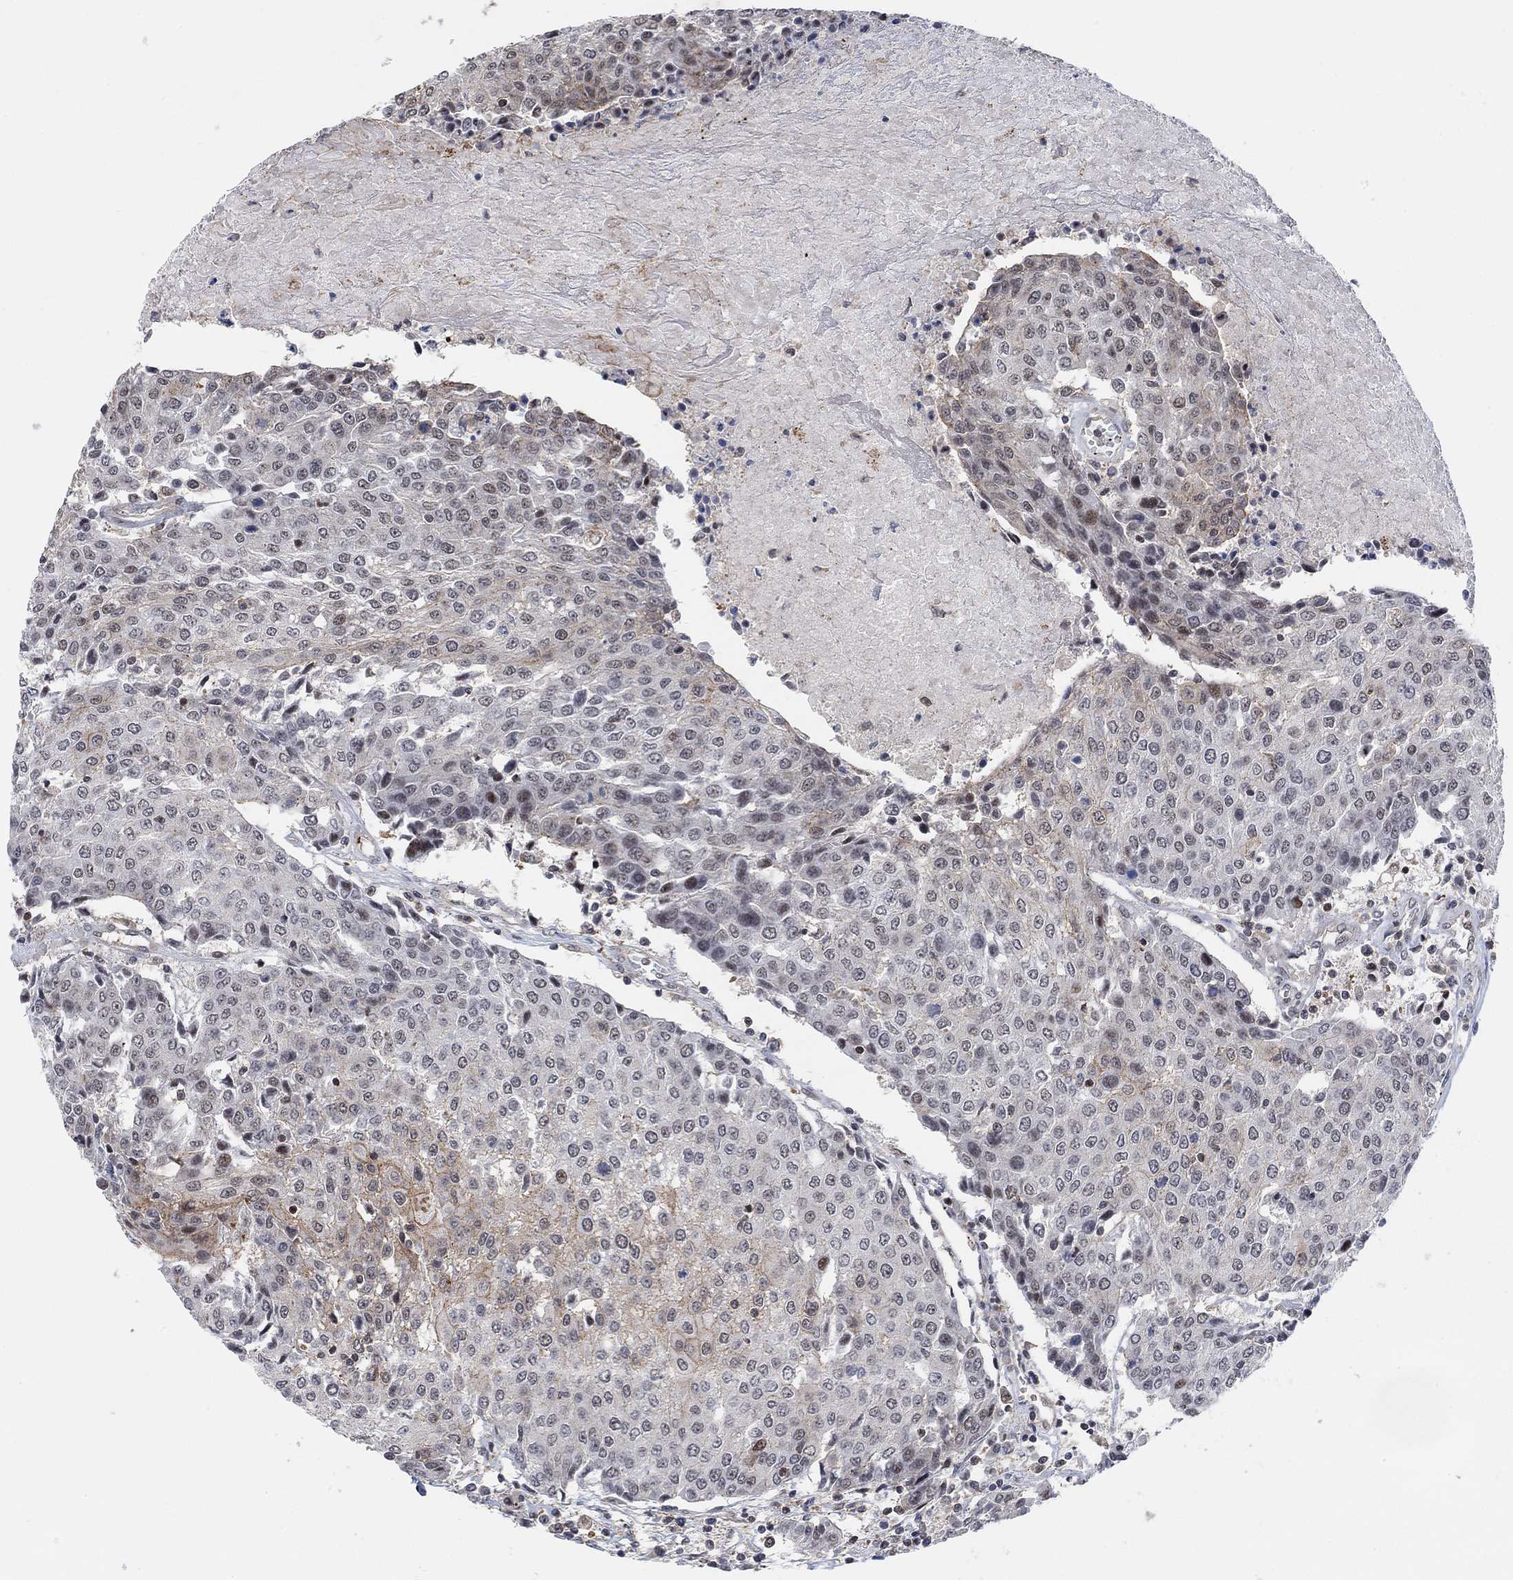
{"staining": {"intensity": "moderate", "quantity": "<25%", "location": "cytoplasmic/membranous"}, "tissue": "urothelial cancer", "cell_type": "Tumor cells", "image_type": "cancer", "snomed": [{"axis": "morphology", "description": "Urothelial carcinoma, High grade"}, {"axis": "topography", "description": "Urinary bladder"}], "caption": "A low amount of moderate cytoplasmic/membranous staining is present in about <25% of tumor cells in urothelial cancer tissue.", "gene": "PWWP2B", "patient": {"sex": "female", "age": 85}}